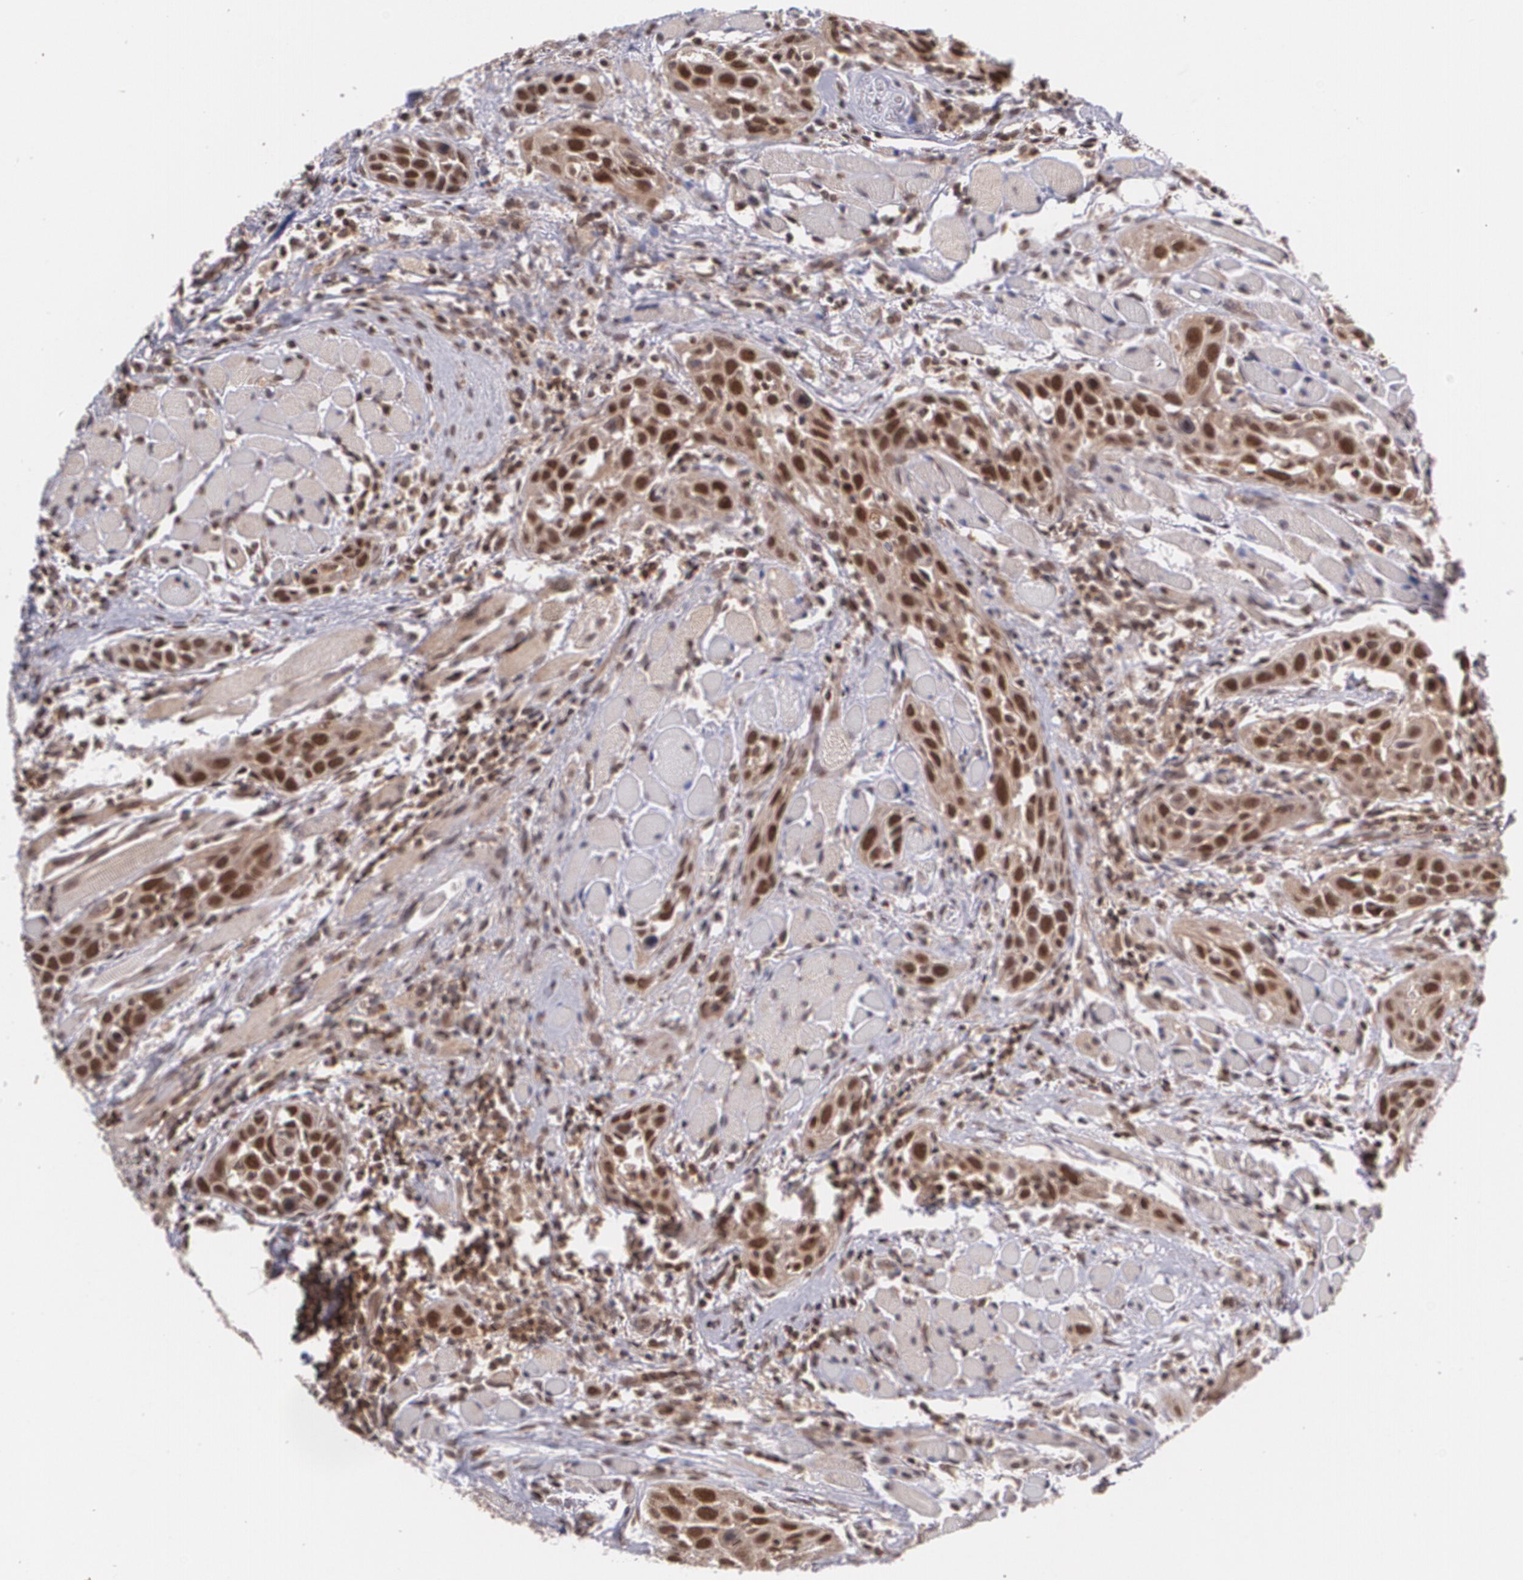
{"staining": {"intensity": "moderate", "quantity": "25%-75%", "location": "cytoplasmic/membranous,nuclear"}, "tissue": "head and neck cancer", "cell_type": "Tumor cells", "image_type": "cancer", "snomed": [{"axis": "morphology", "description": "Squamous cell carcinoma, NOS"}, {"axis": "topography", "description": "Oral tissue"}, {"axis": "topography", "description": "Head-Neck"}], "caption": "Head and neck cancer stained with a protein marker displays moderate staining in tumor cells.", "gene": "CUL2", "patient": {"sex": "female", "age": 50}}